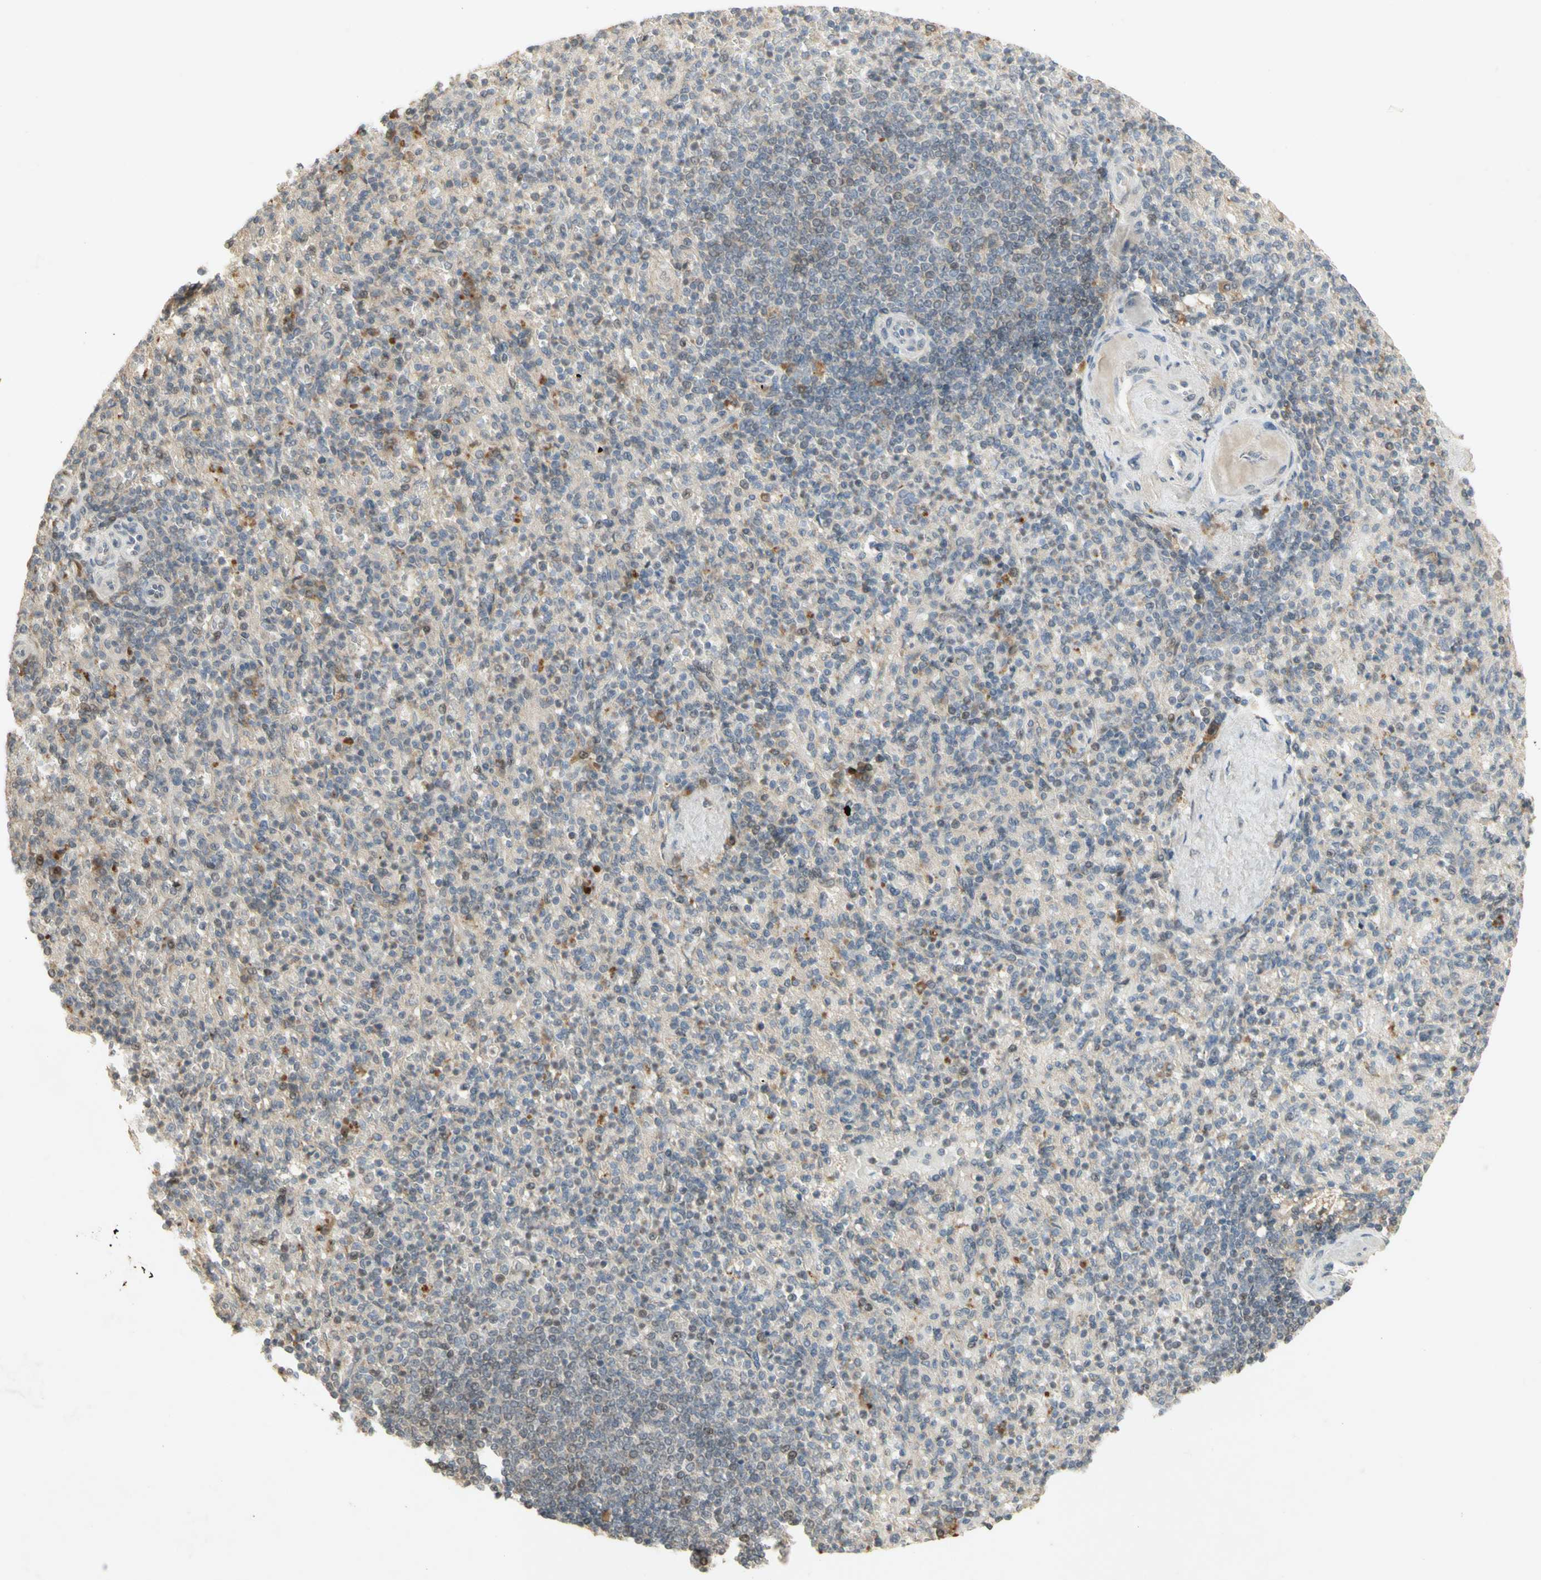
{"staining": {"intensity": "weak", "quantity": "<25%", "location": "cytoplasmic/membranous"}, "tissue": "spleen", "cell_type": "Cells in red pulp", "image_type": "normal", "snomed": [{"axis": "morphology", "description": "Normal tissue, NOS"}, {"axis": "topography", "description": "Spleen"}], "caption": "Immunohistochemistry of unremarkable human spleen displays no staining in cells in red pulp.", "gene": "NRG4", "patient": {"sex": "female", "age": 74}}